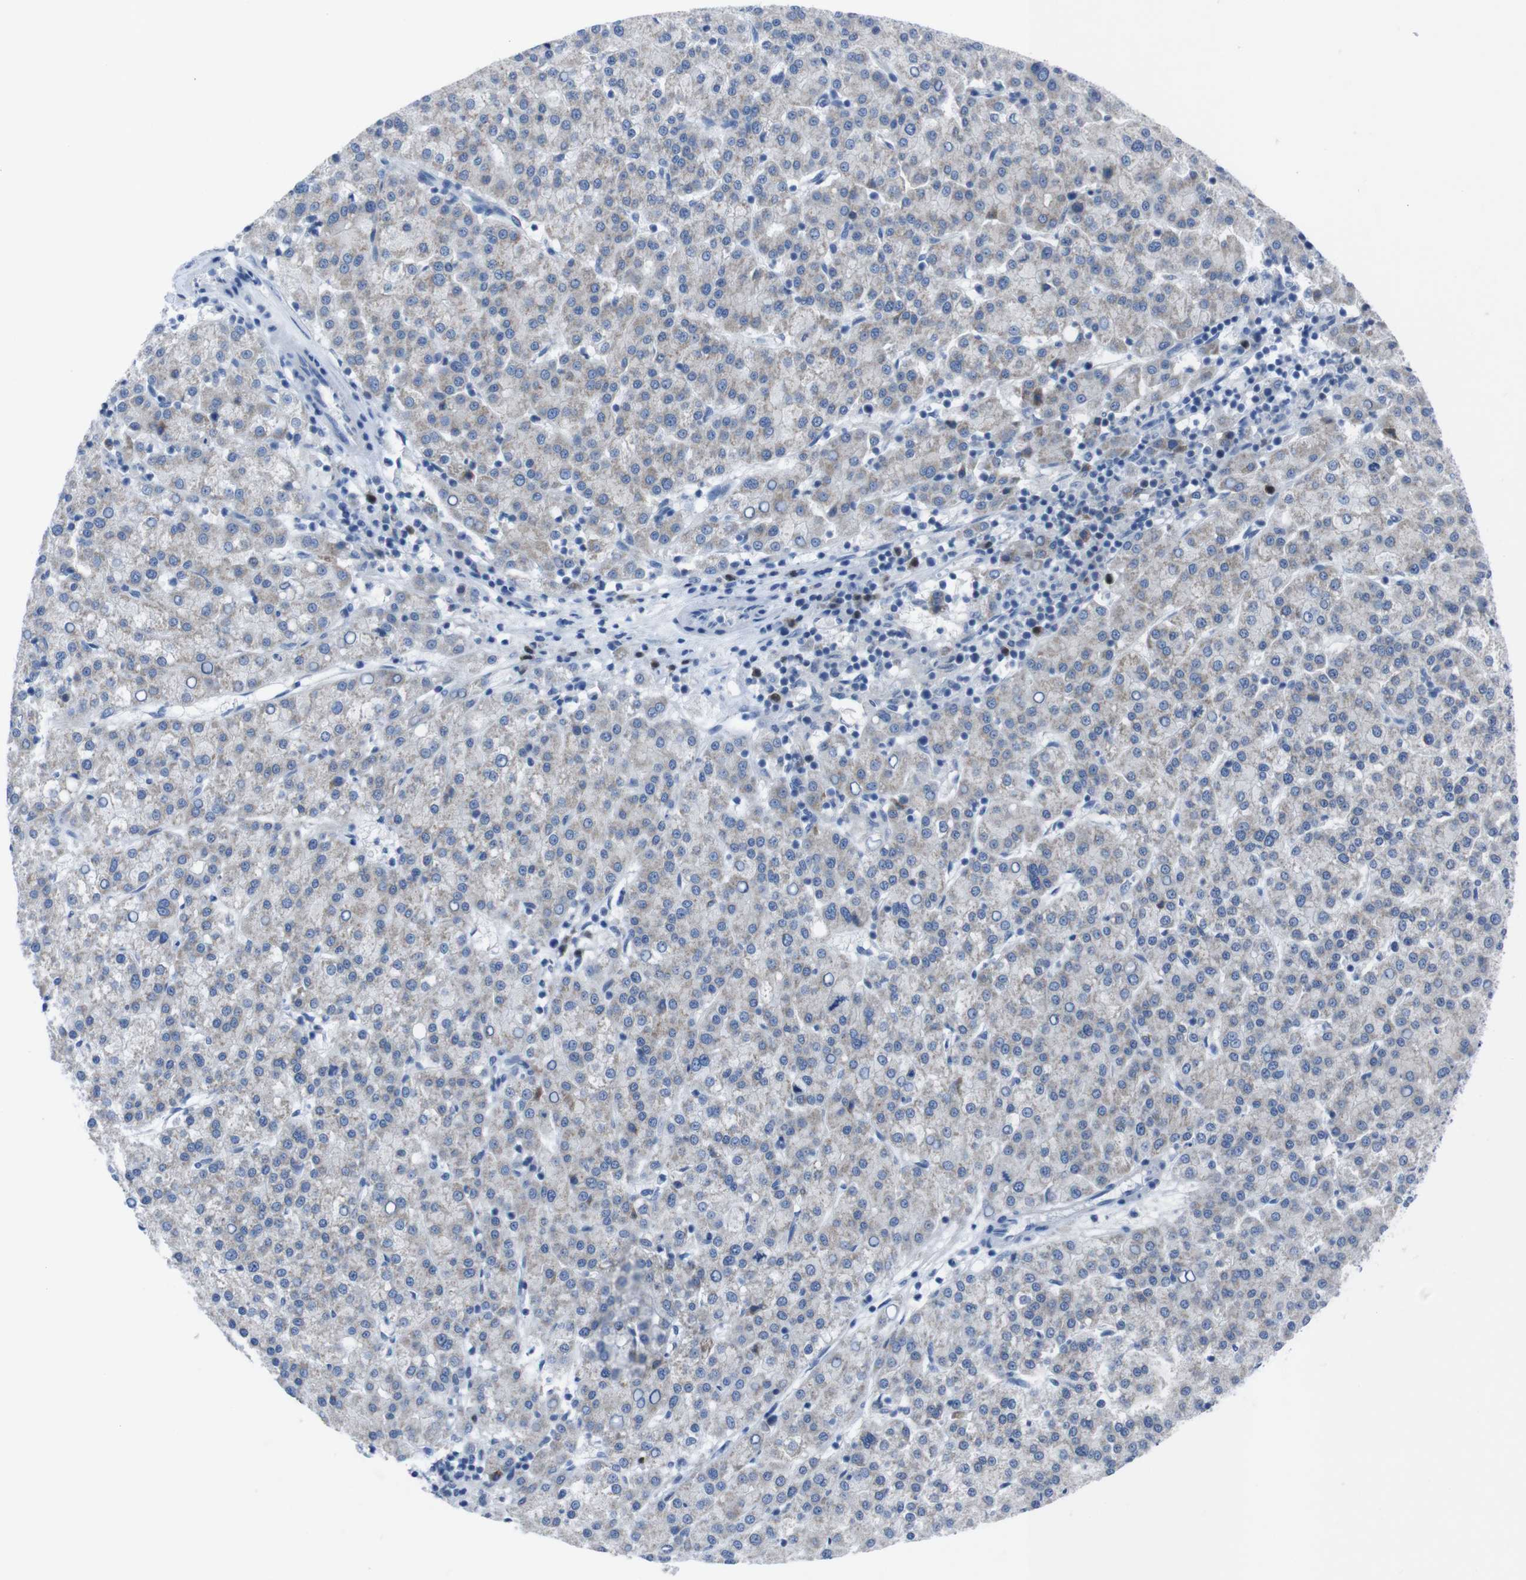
{"staining": {"intensity": "weak", "quantity": "25%-75%", "location": "cytoplasmic/membranous"}, "tissue": "liver cancer", "cell_type": "Tumor cells", "image_type": "cancer", "snomed": [{"axis": "morphology", "description": "Carcinoma, Hepatocellular, NOS"}, {"axis": "topography", "description": "Liver"}], "caption": "DAB immunohistochemical staining of liver cancer reveals weak cytoplasmic/membranous protein positivity in approximately 25%-75% of tumor cells.", "gene": "IRF4", "patient": {"sex": "female", "age": 58}}